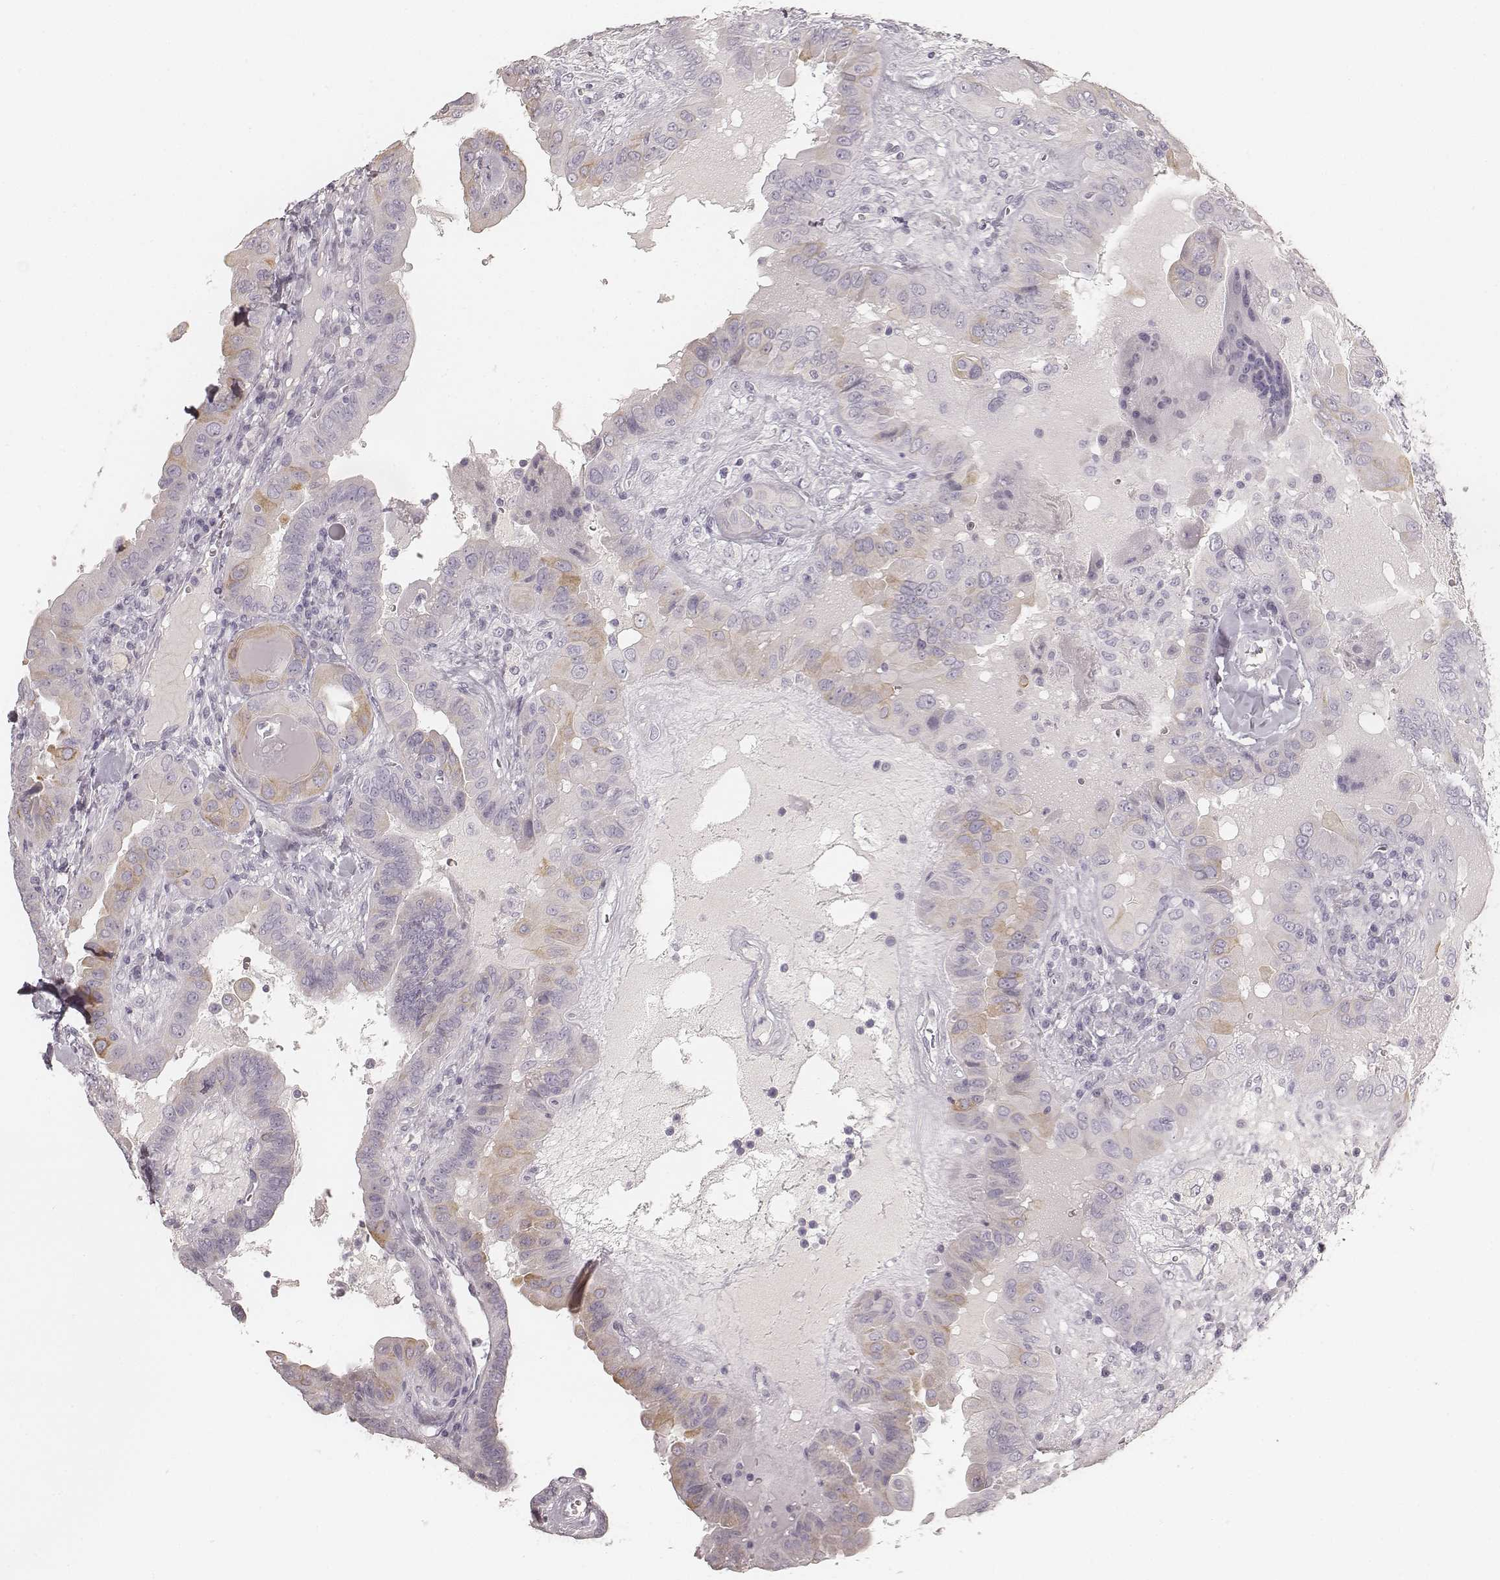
{"staining": {"intensity": "negative", "quantity": "none", "location": "none"}, "tissue": "thyroid cancer", "cell_type": "Tumor cells", "image_type": "cancer", "snomed": [{"axis": "morphology", "description": "Papillary adenocarcinoma, NOS"}, {"axis": "topography", "description": "Thyroid gland"}], "caption": "The image exhibits no staining of tumor cells in papillary adenocarcinoma (thyroid).", "gene": "KRT31", "patient": {"sex": "female", "age": 37}}